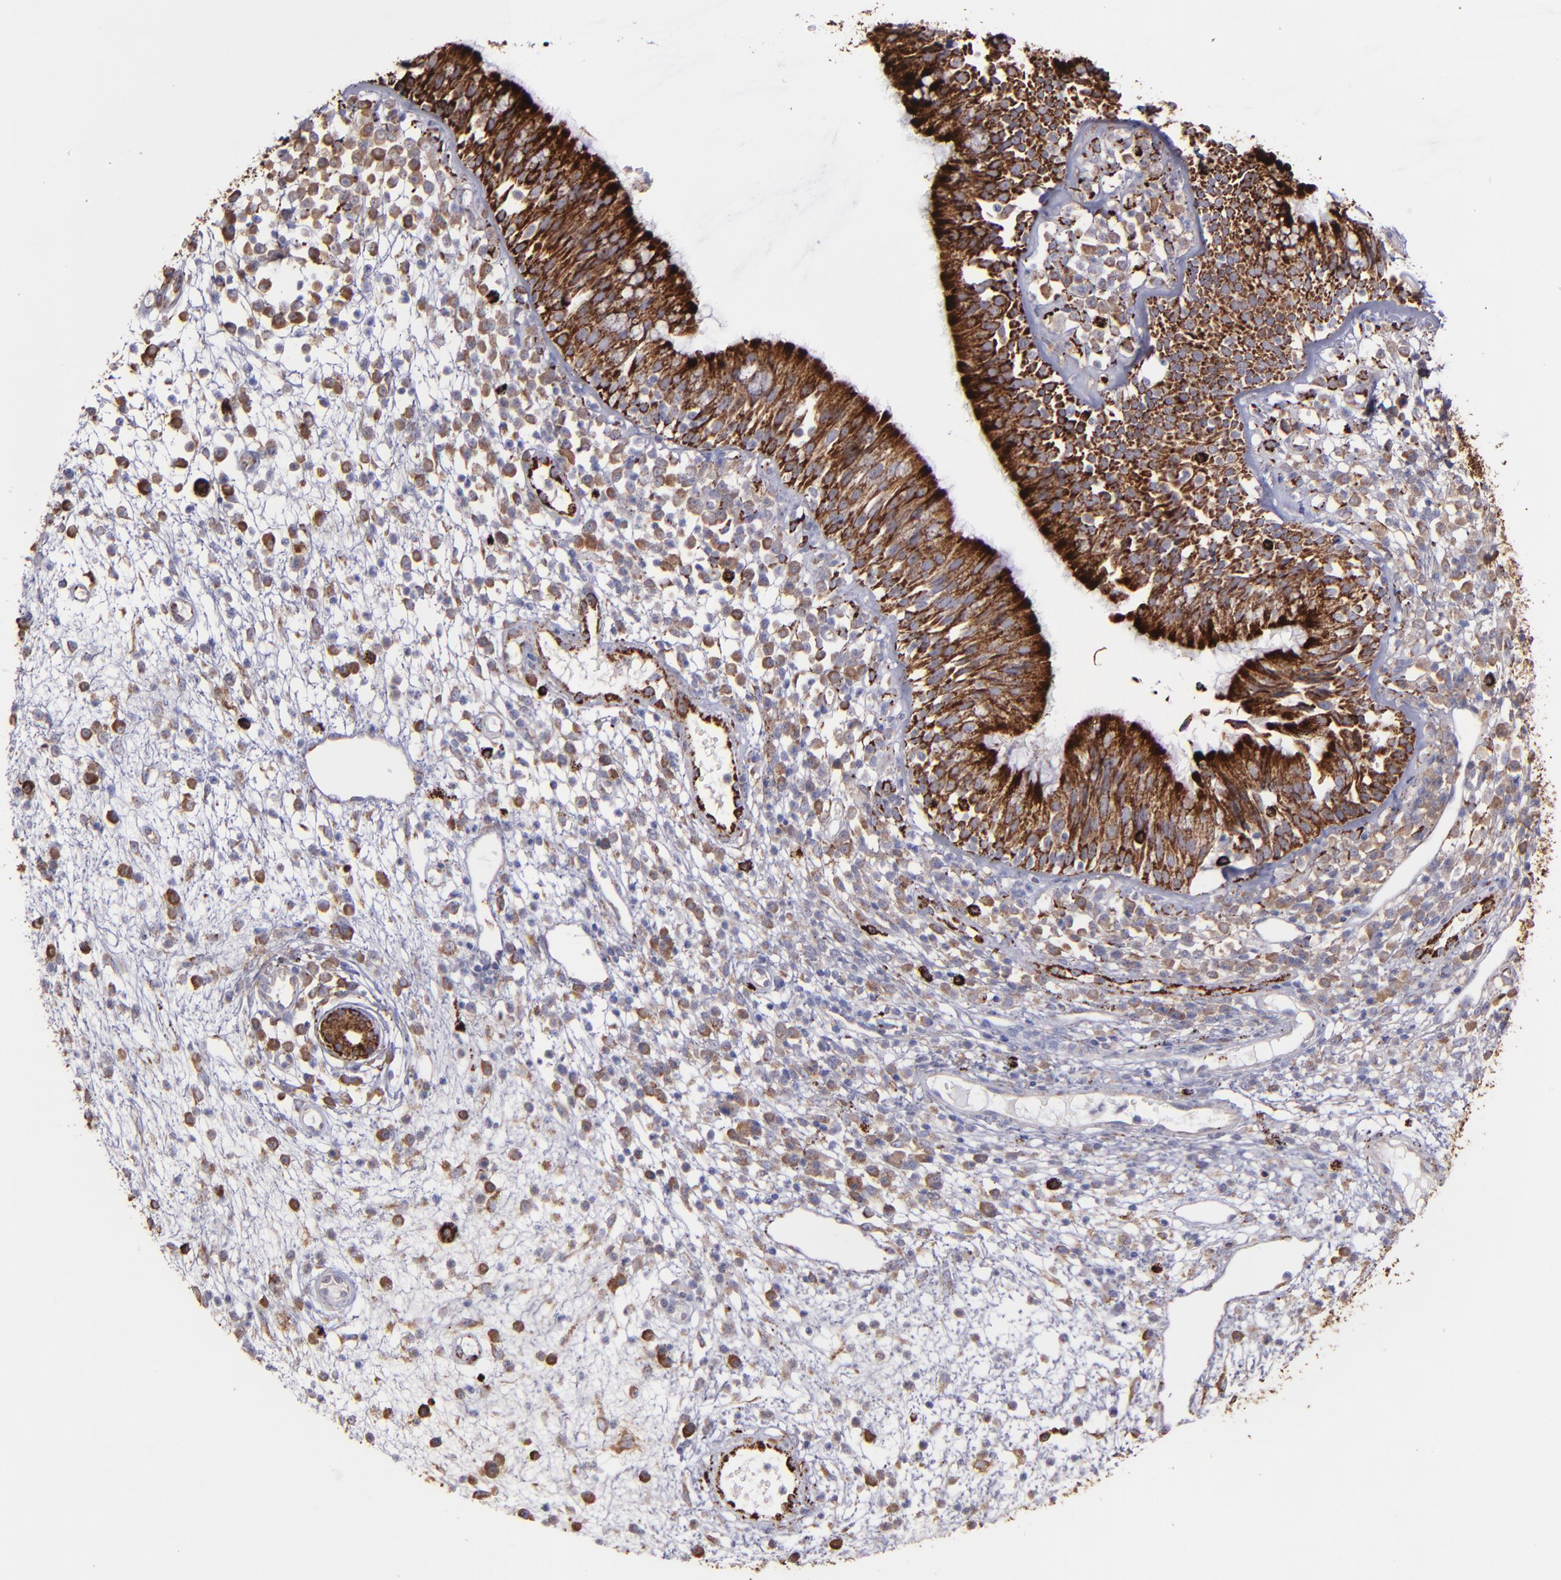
{"staining": {"intensity": "strong", "quantity": ">75%", "location": "cytoplasmic/membranous"}, "tissue": "nasopharynx", "cell_type": "Respiratory epithelial cells", "image_type": "normal", "snomed": [{"axis": "morphology", "description": "Normal tissue, NOS"}, {"axis": "morphology", "description": "Inflammation, NOS"}, {"axis": "morphology", "description": "Malignant melanoma, Metastatic site"}, {"axis": "topography", "description": "Nasopharynx"}], "caption": "Approximately >75% of respiratory epithelial cells in normal human nasopharynx exhibit strong cytoplasmic/membranous protein positivity as visualized by brown immunohistochemical staining.", "gene": "MAOB", "patient": {"sex": "female", "age": 55}}